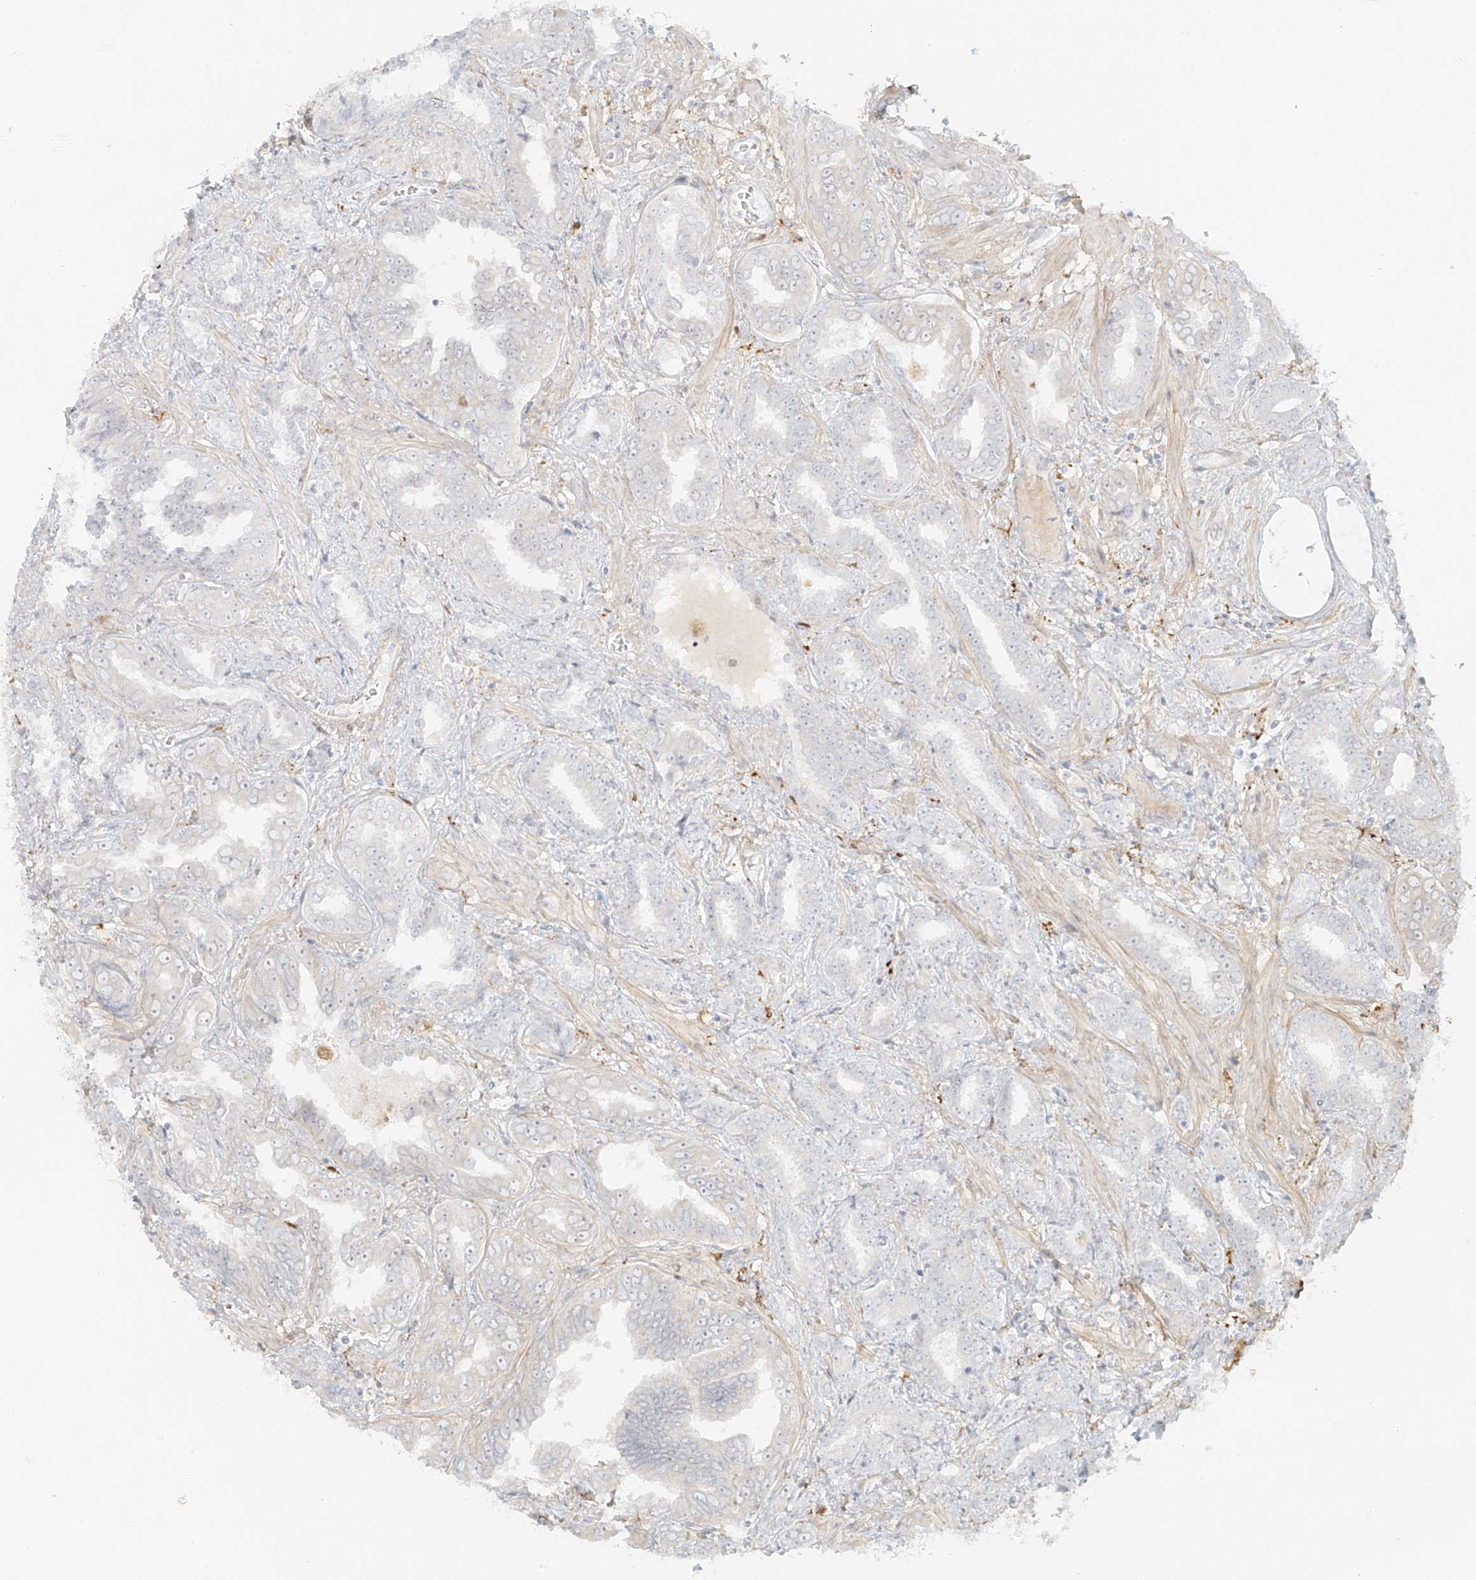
{"staining": {"intensity": "negative", "quantity": "none", "location": "none"}, "tissue": "prostate cancer", "cell_type": "Tumor cells", "image_type": "cancer", "snomed": [{"axis": "morphology", "description": "Adenocarcinoma, High grade"}, {"axis": "topography", "description": "Prostate and seminal vesicle, NOS"}], "caption": "This is a photomicrograph of immunohistochemistry (IHC) staining of high-grade adenocarcinoma (prostate), which shows no expression in tumor cells.", "gene": "UPK1B", "patient": {"sex": "male", "age": 67}}